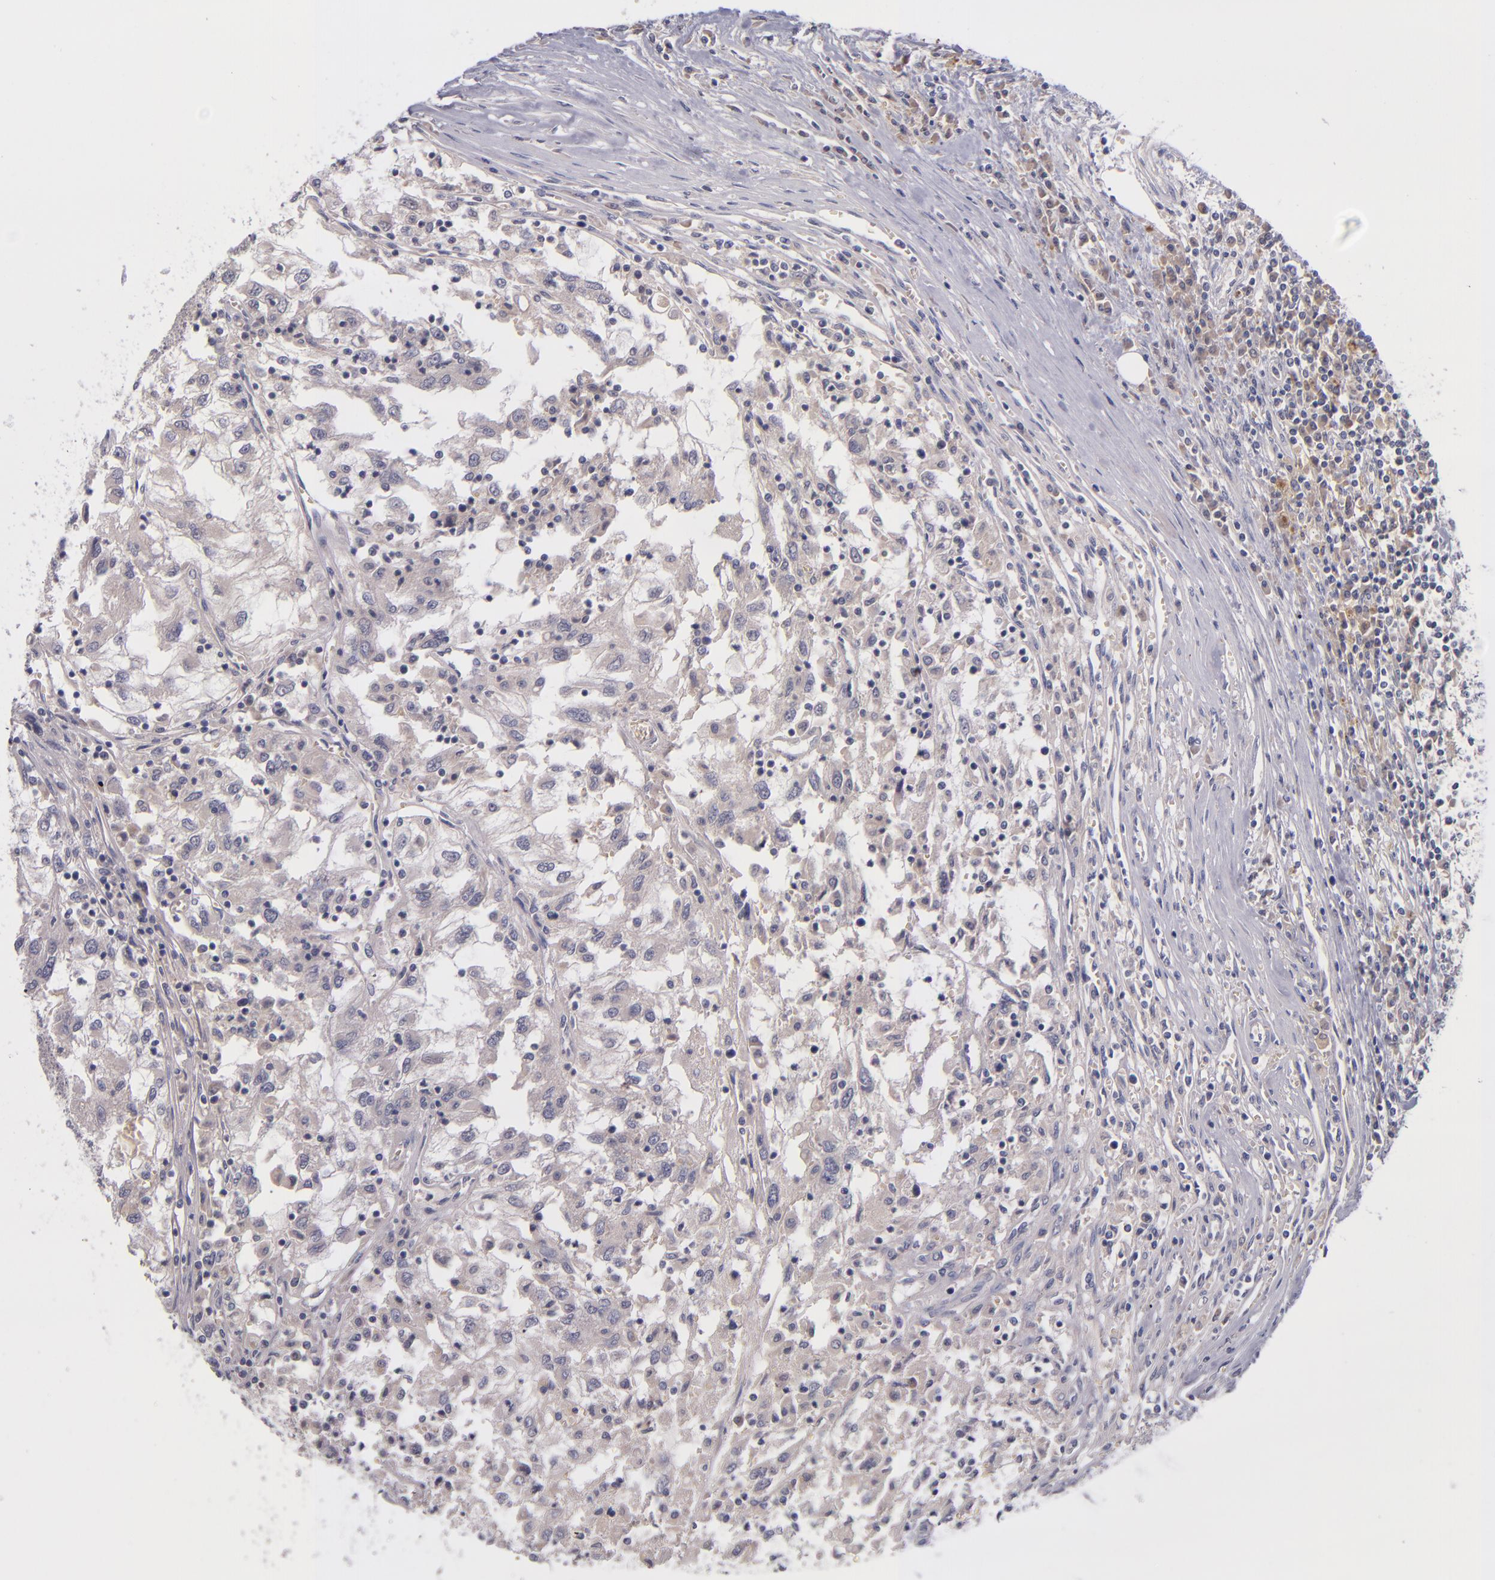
{"staining": {"intensity": "weak", "quantity": "<25%", "location": "cytoplasmic/membranous"}, "tissue": "renal cancer", "cell_type": "Tumor cells", "image_type": "cancer", "snomed": [{"axis": "morphology", "description": "Normal tissue, NOS"}, {"axis": "morphology", "description": "Adenocarcinoma, NOS"}, {"axis": "topography", "description": "Kidney"}], "caption": "IHC photomicrograph of renal adenocarcinoma stained for a protein (brown), which shows no staining in tumor cells.", "gene": "TSC2", "patient": {"sex": "male", "age": 71}}